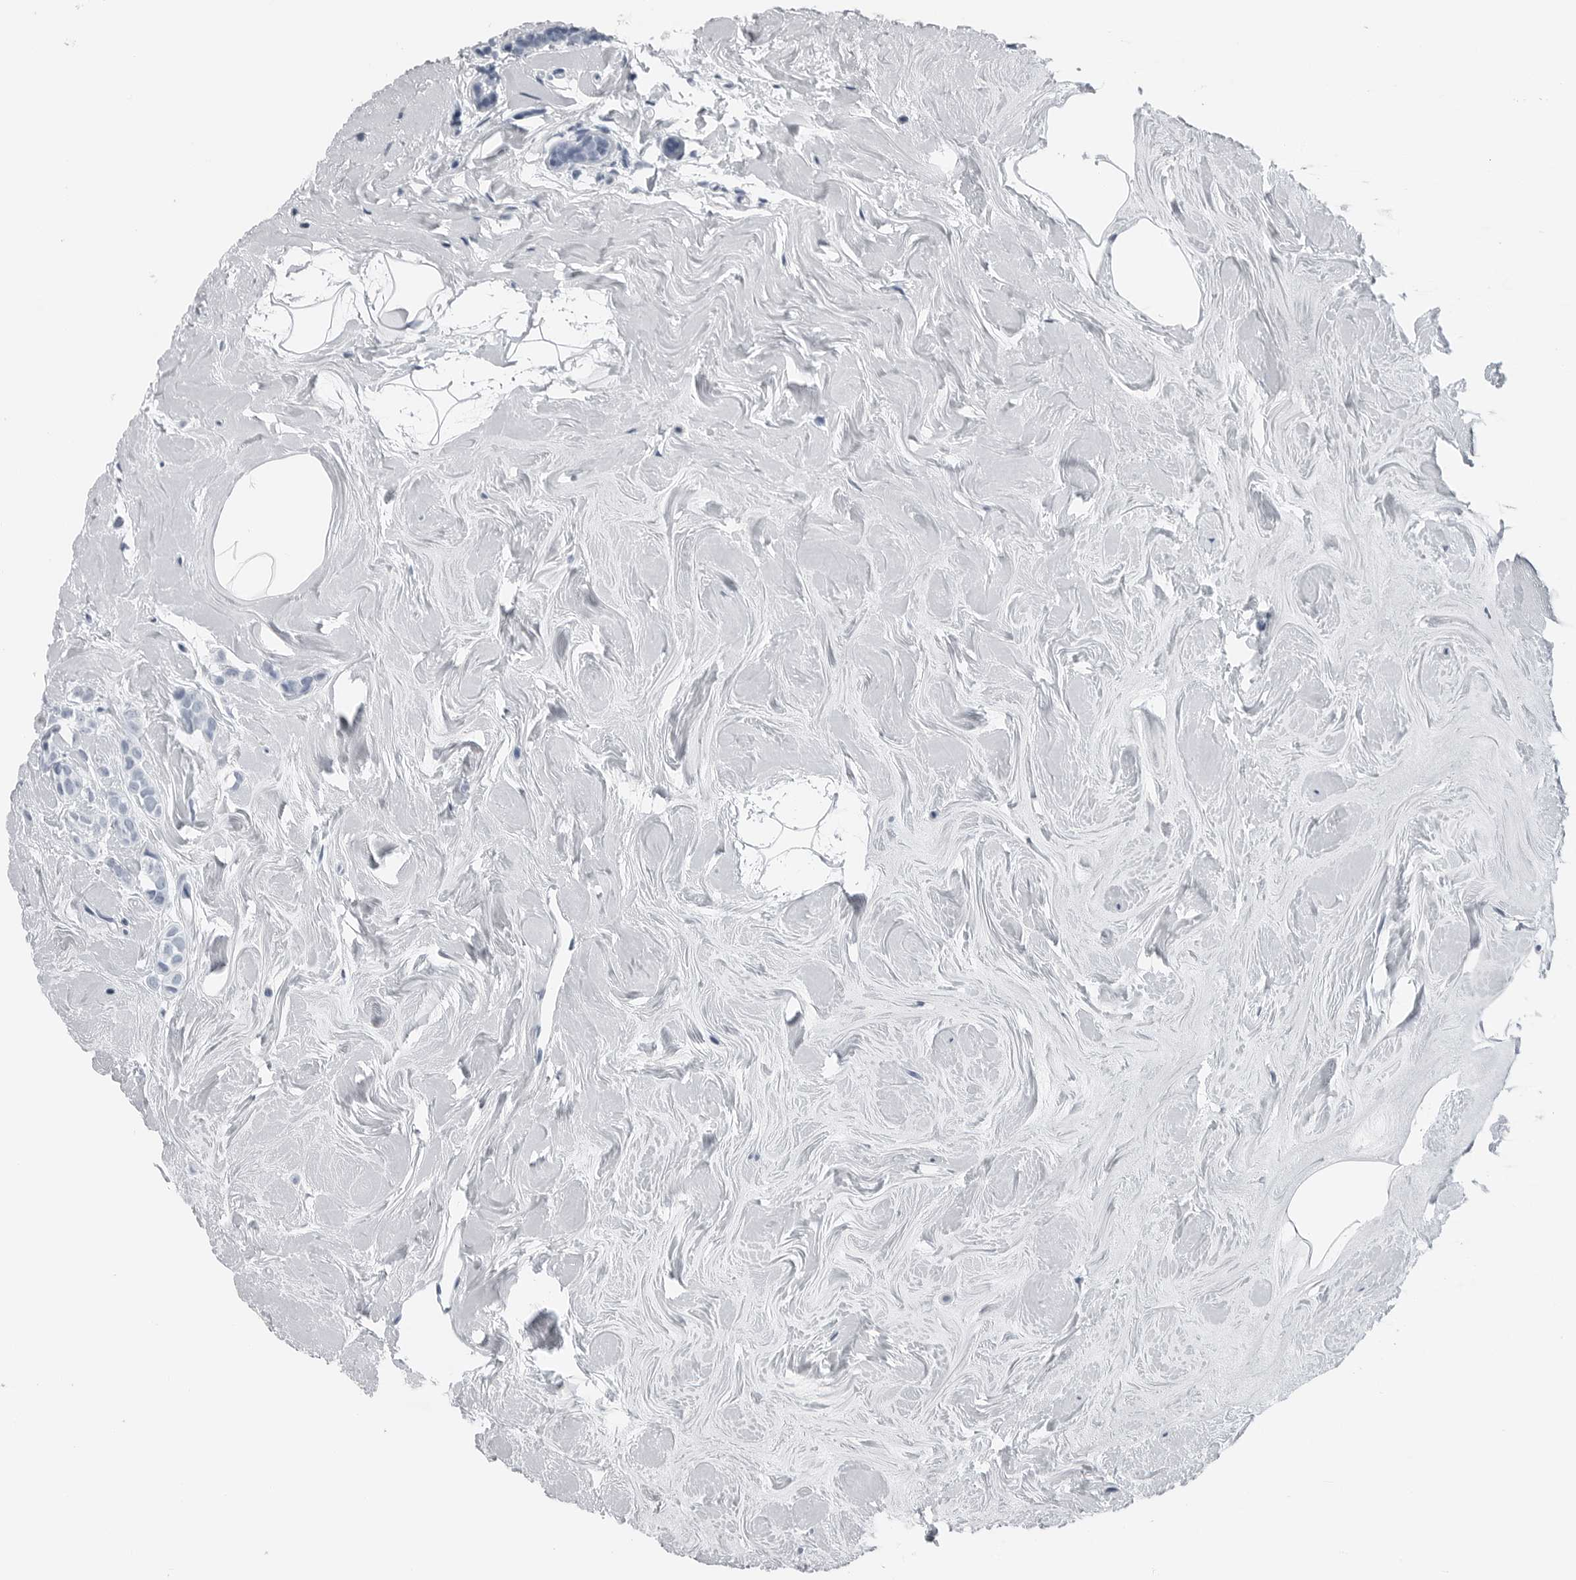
{"staining": {"intensity": "negative", "quantity": "none", "location": "none"}, "tissue": "breast cancer", "cell_type": "Tumor cells", "image_type": "cancer", "snomed": [{"axis": "morphology", "description": "Lobular carcinoma"}, {"axis": "topography", "description": "Breast"}], "caption": "The image reveals no staining of tumor cells in breast lobular carcinoma.", "gene": "SPINK1", "patient": {"sex": "female", "age": 47}}